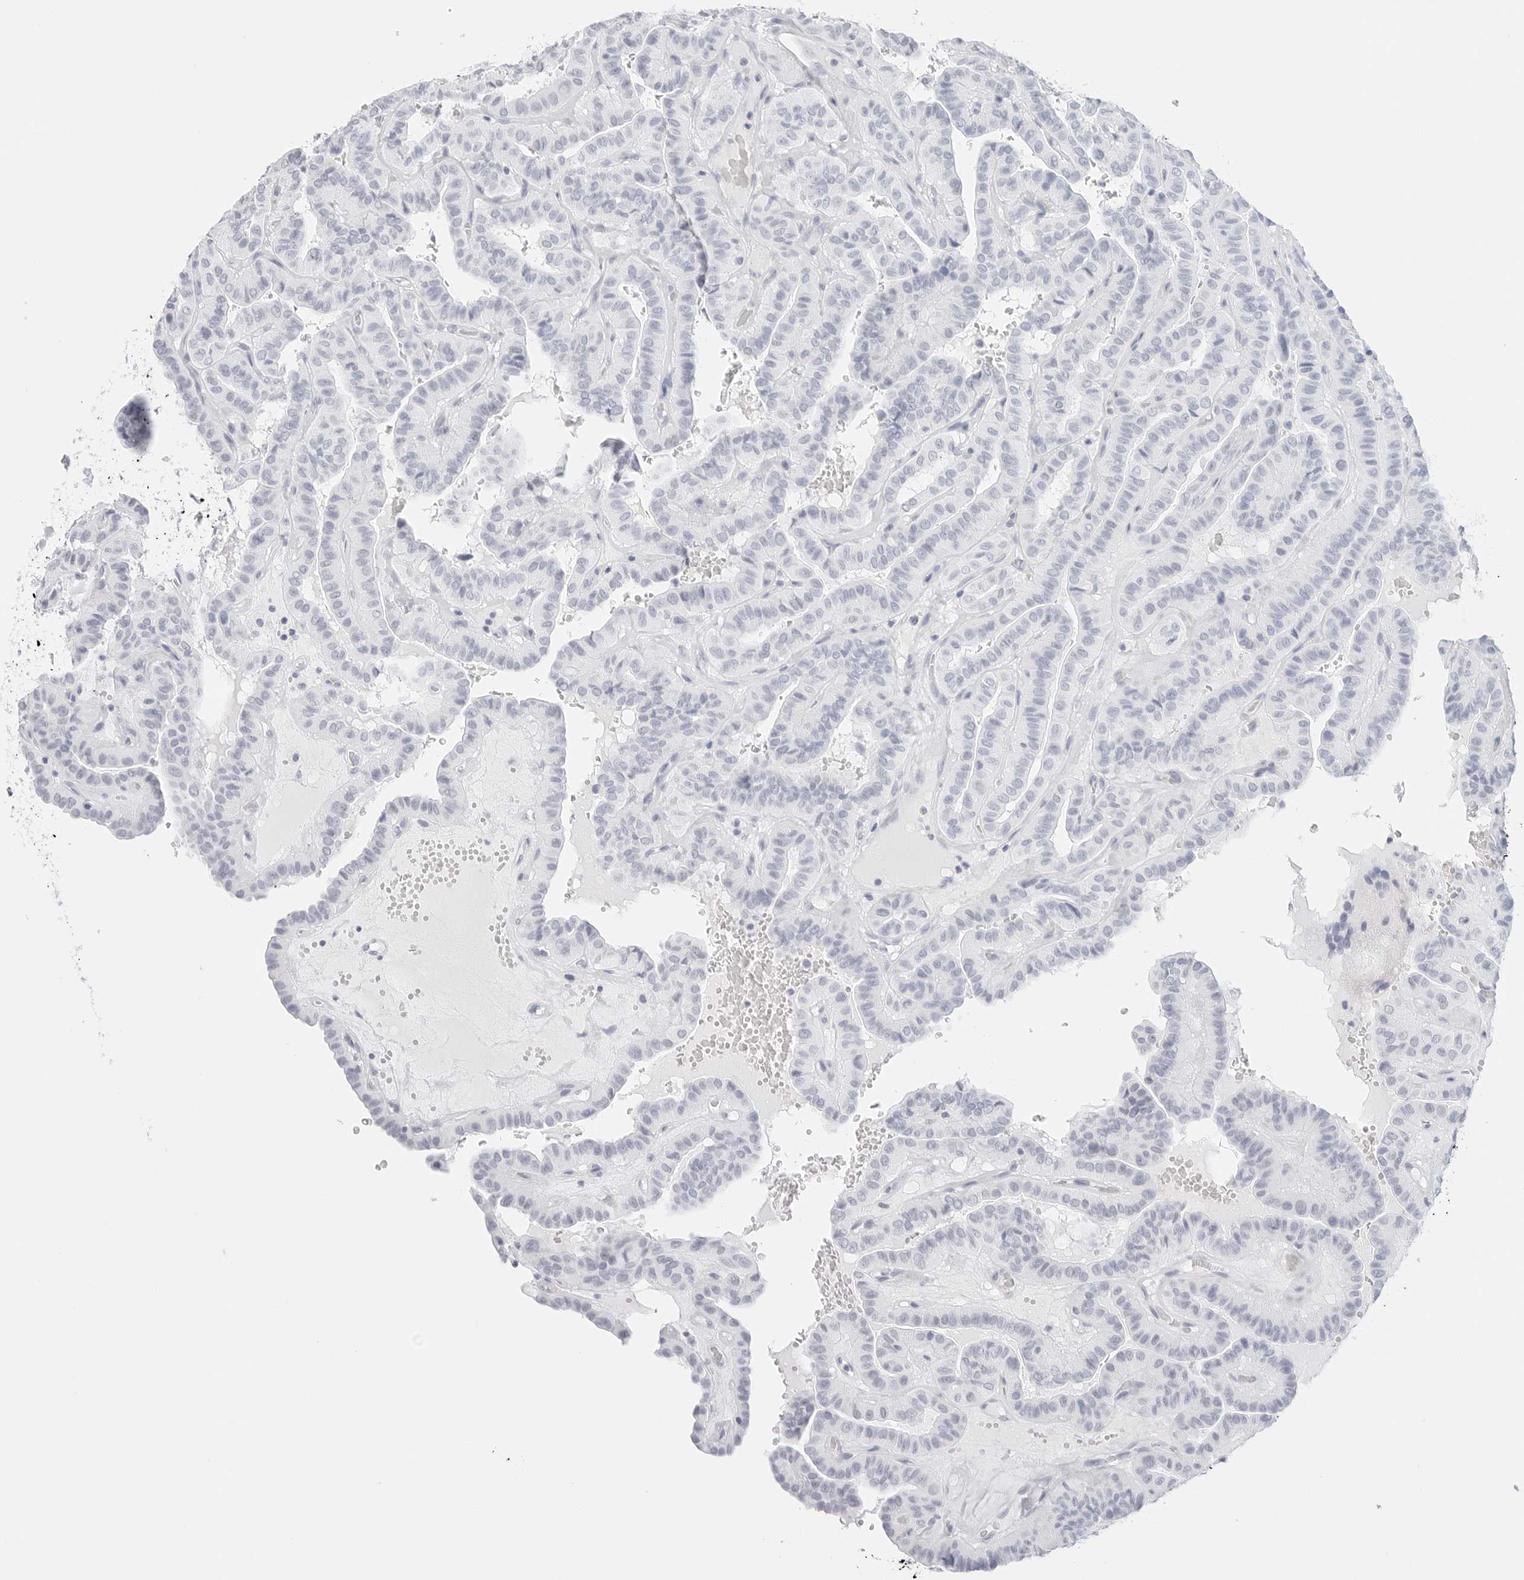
{"staining": {"intensity": "negative", "quantity": "none", "location": "none"}, "tissue": "thyroid cancer", "cell_type": "Tumor cells", "image_type": "cancer", "snomed": [{"axis": "morphology", "description": "Papillary adenocarcinoma, NOS"}, {"axis": "topography", "description": "Thyroid gland"}], "caption": "The micrograph exhibits no significant staining in tumor cells of thyroid cancer.", "gene": "TFF2", "patient": {"sex": "male", "age": 77}}